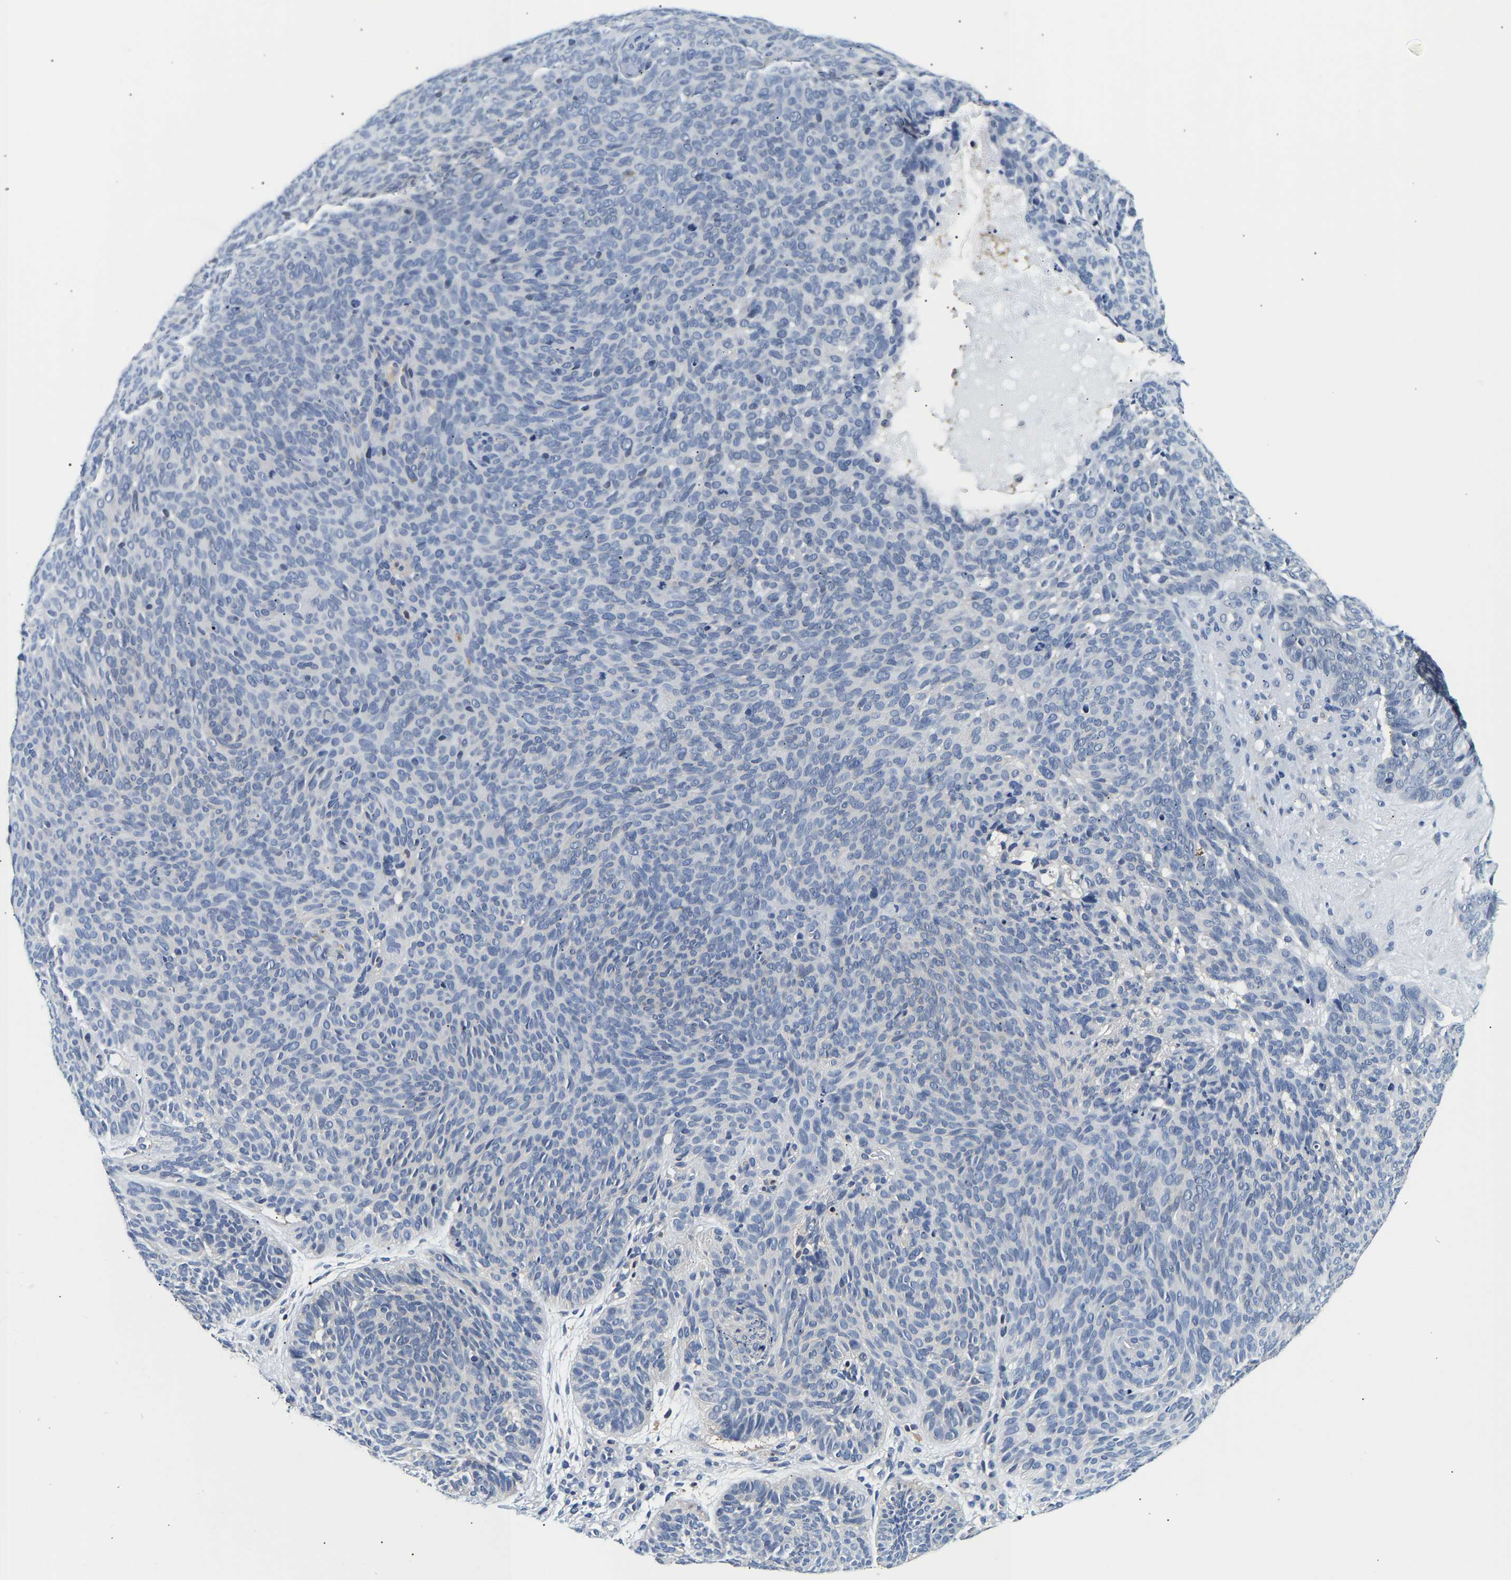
{"staining": {"intensity": "negative", "quantity": "none", "location": "none"}, "tissue": "skin cancer", "cell_type": "Tumor cells", "image_type": "cancer", "snomed": [{"axis": "morphology", "description": "Basal cell carcinoma"}, {"axis": "topography", "description": "Skin"}], "caption": "Tumor cells show no significant expression in skin cancer (basal cell carcinoma). (DAB IHC with hematoxylin counter stain).", "gene": "UCHL3", "patient": {"sex": "male", "age": 61}}